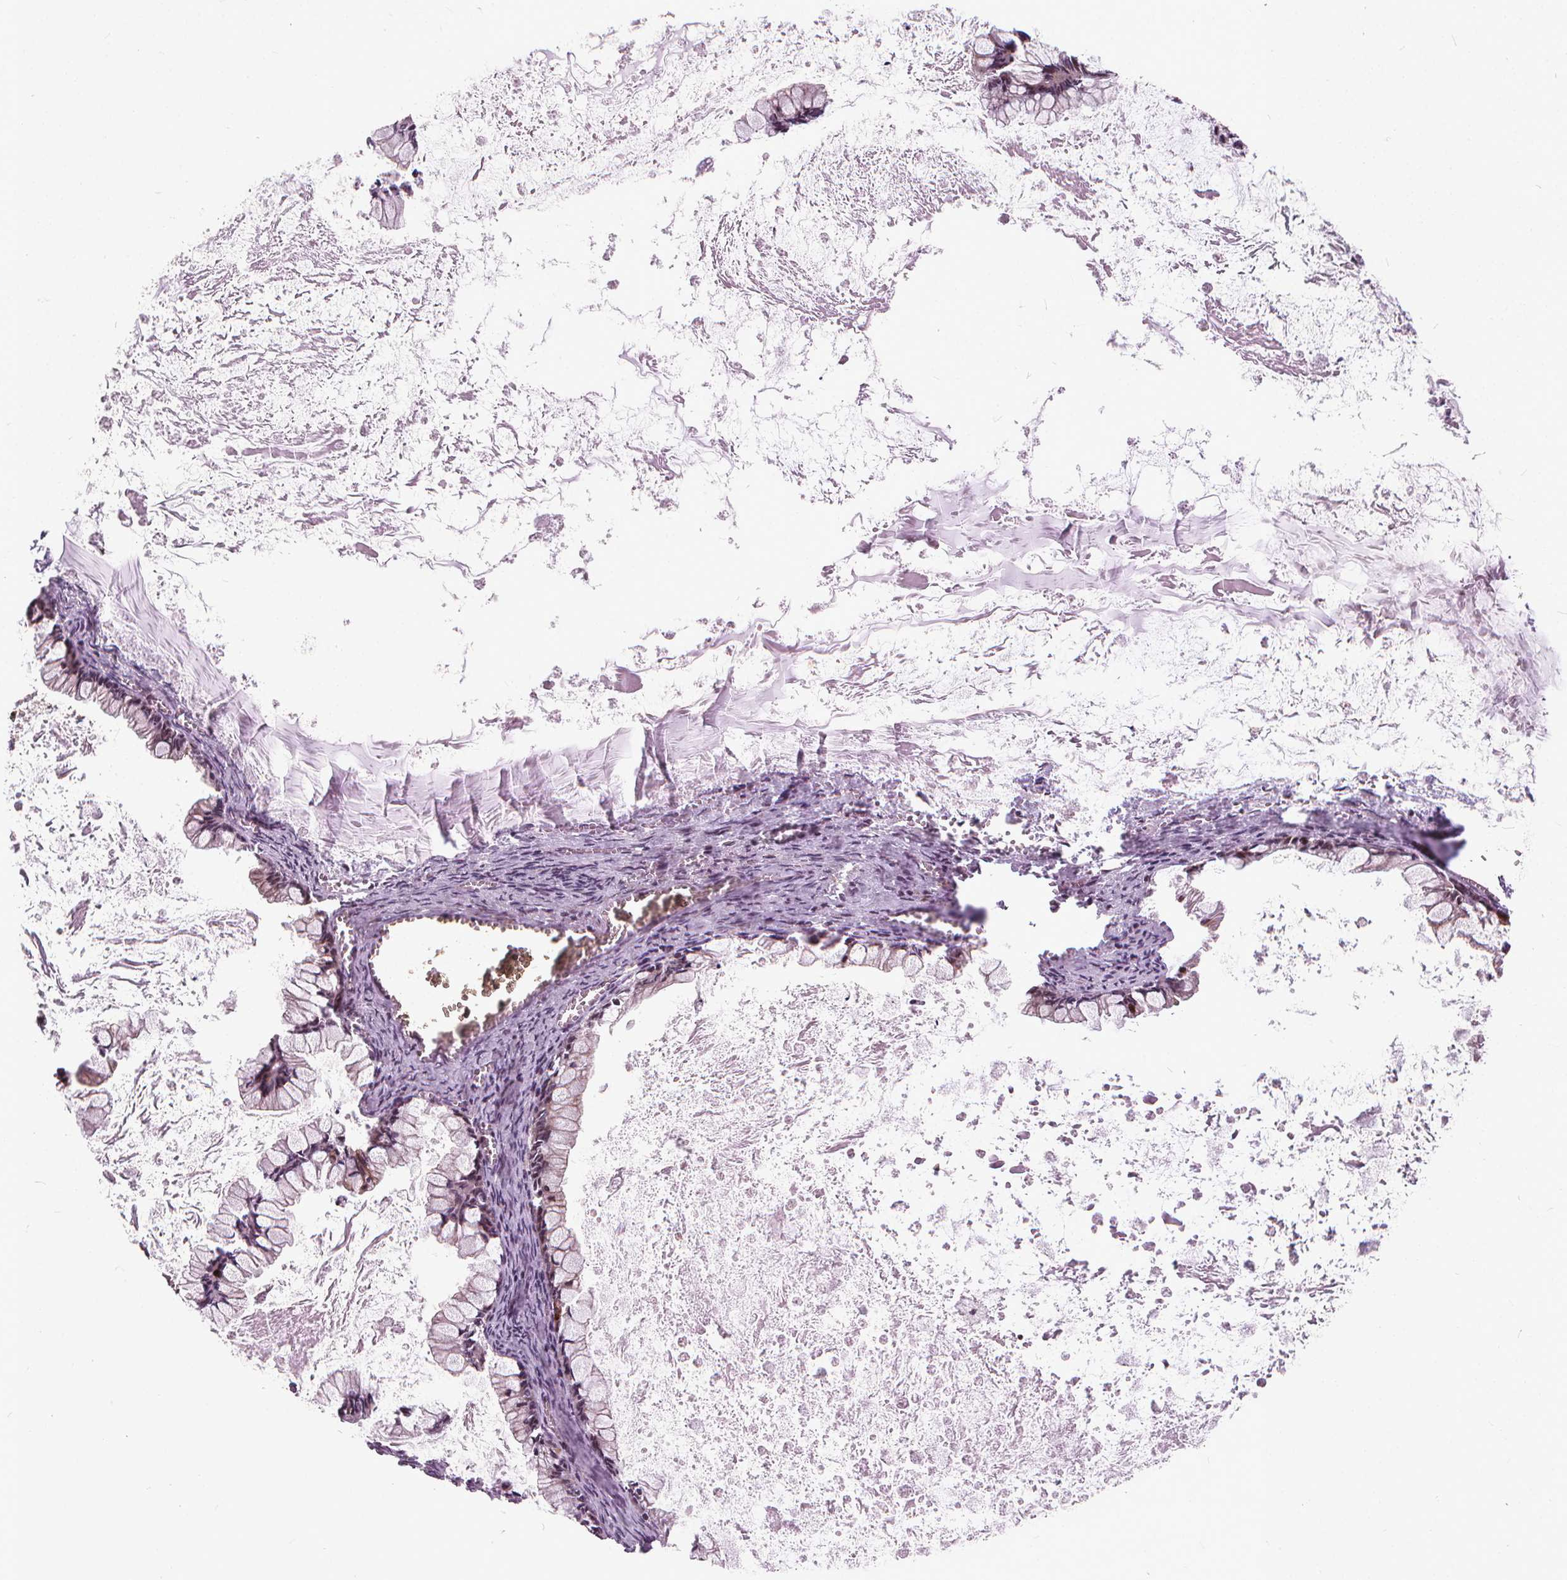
{"staining": {"intensity": "weak", "quantity": ">75%", "location": "cytoplasmic/membranous"}, "tissue": "ovarian cancer", "cell_type": "Tumor cells", "image_type": "cancer", "snomed": [{"axis": "morphology", "description": "Cystadenocarcinoma, mucinous, NOS"}, {"axis": "topography", "description": "Ovary"}], "caption": "DAB immunohistochemical staining of ovarian mucinous cystadenocarcinoma demonstrates weak cytoplasmic/membranous protein staining in about >75% of tumor cells. Using DAB (3,3'-diaminobenzidine) (brown) and hematoxylin (blue) stains, captured at high magnification using brightfield microscopy.", "gene": "INPP5E", "patient": {"sex": "female", "age": 67}}